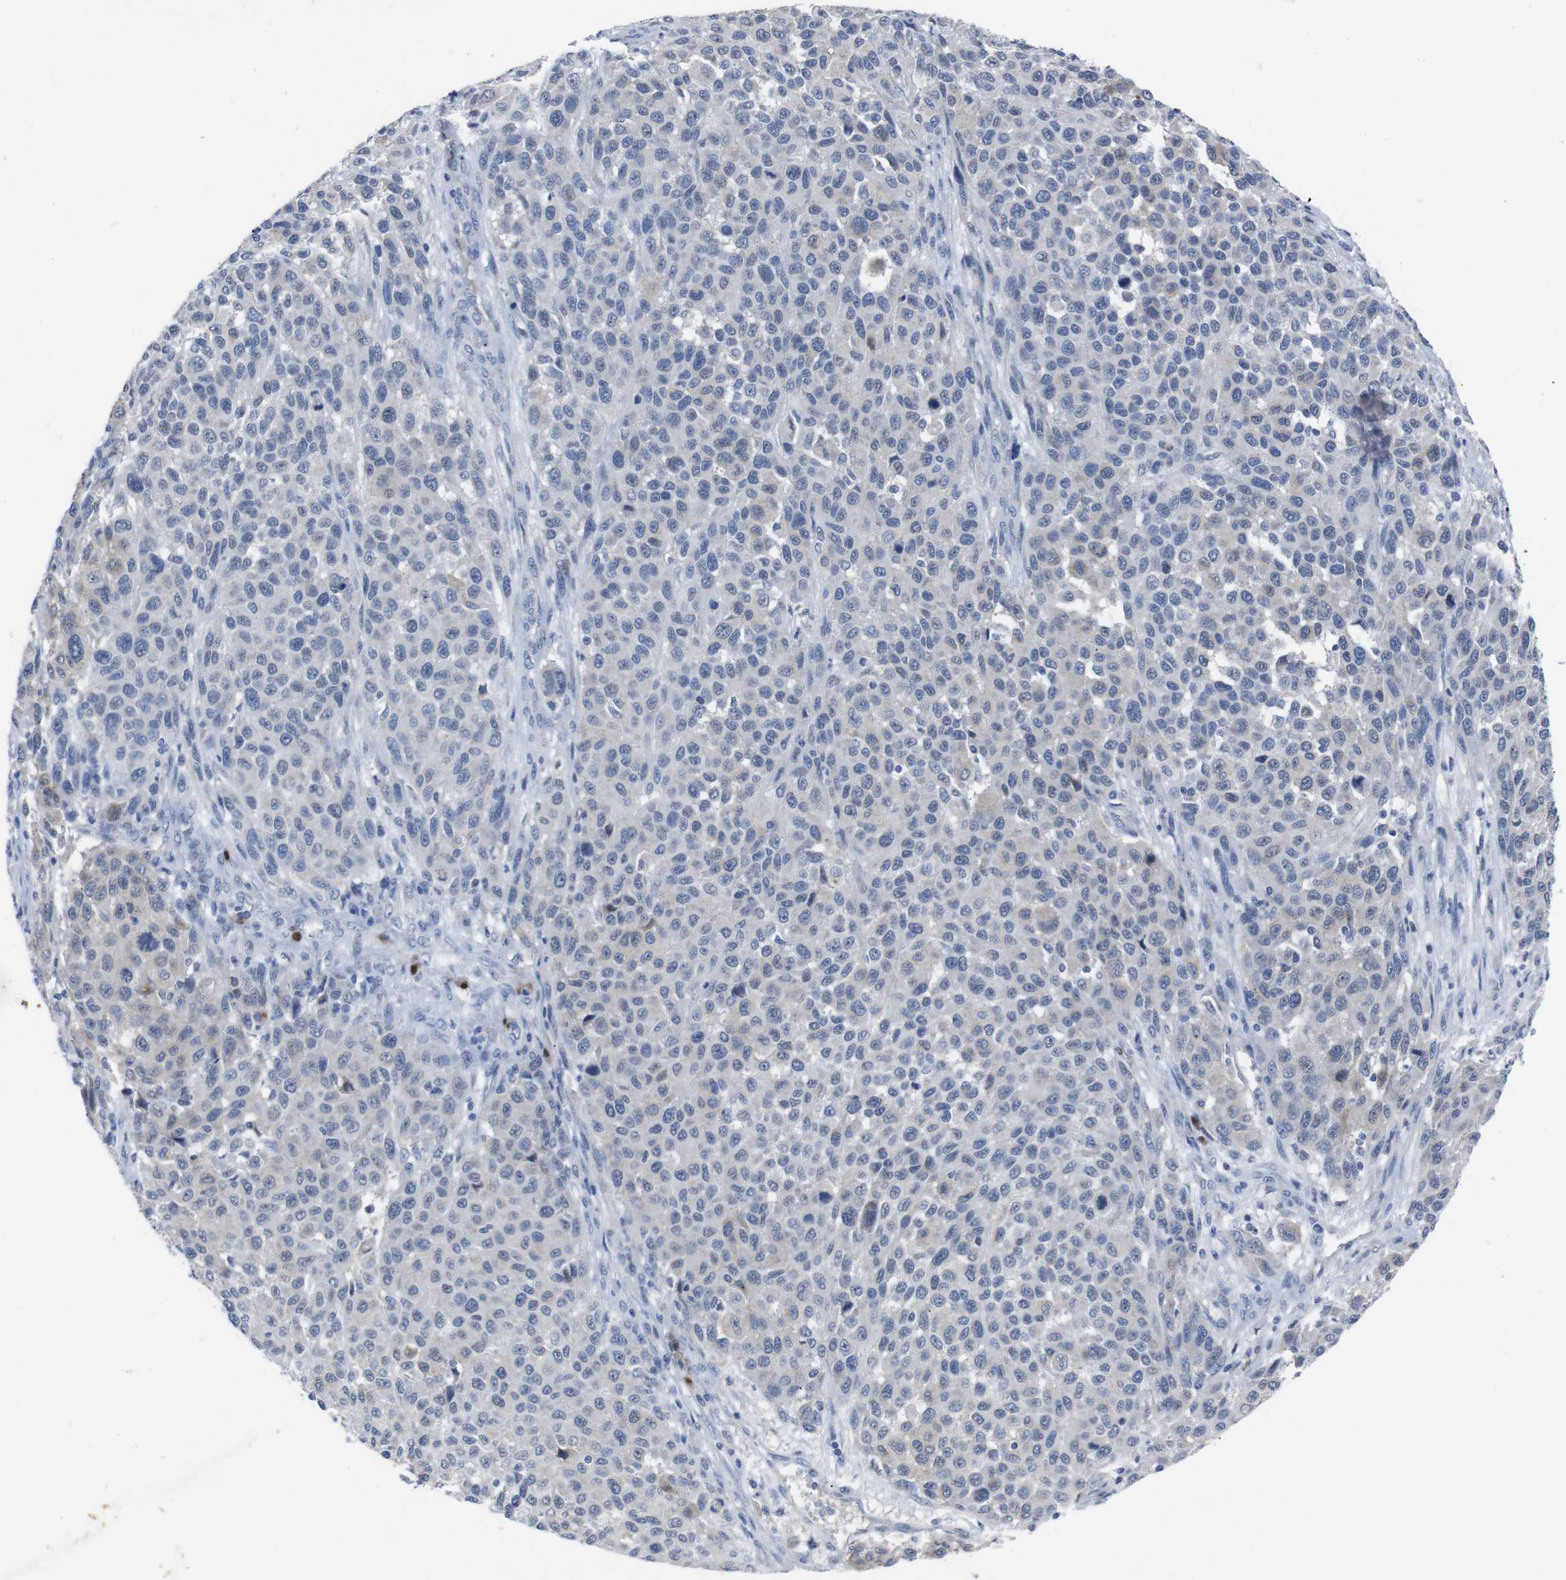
{"staining": {"intensity": "negative", "quantity": "none", "location": "none"}, "tissue": "melanoma", "cell_type": "Tumor cells", "image_type": "cancer", "snomed": [{"axis": "morphology", "description": "Malignant melanoma, Metastatic site"}, {"axis": "topography", "description": "Lymph node"}], "caption": "Tumor cells show no significant staining in malignant melanoma (metastatic site).", "gene": "IRF4", "patient": {"sex": "male", "age": 61}}